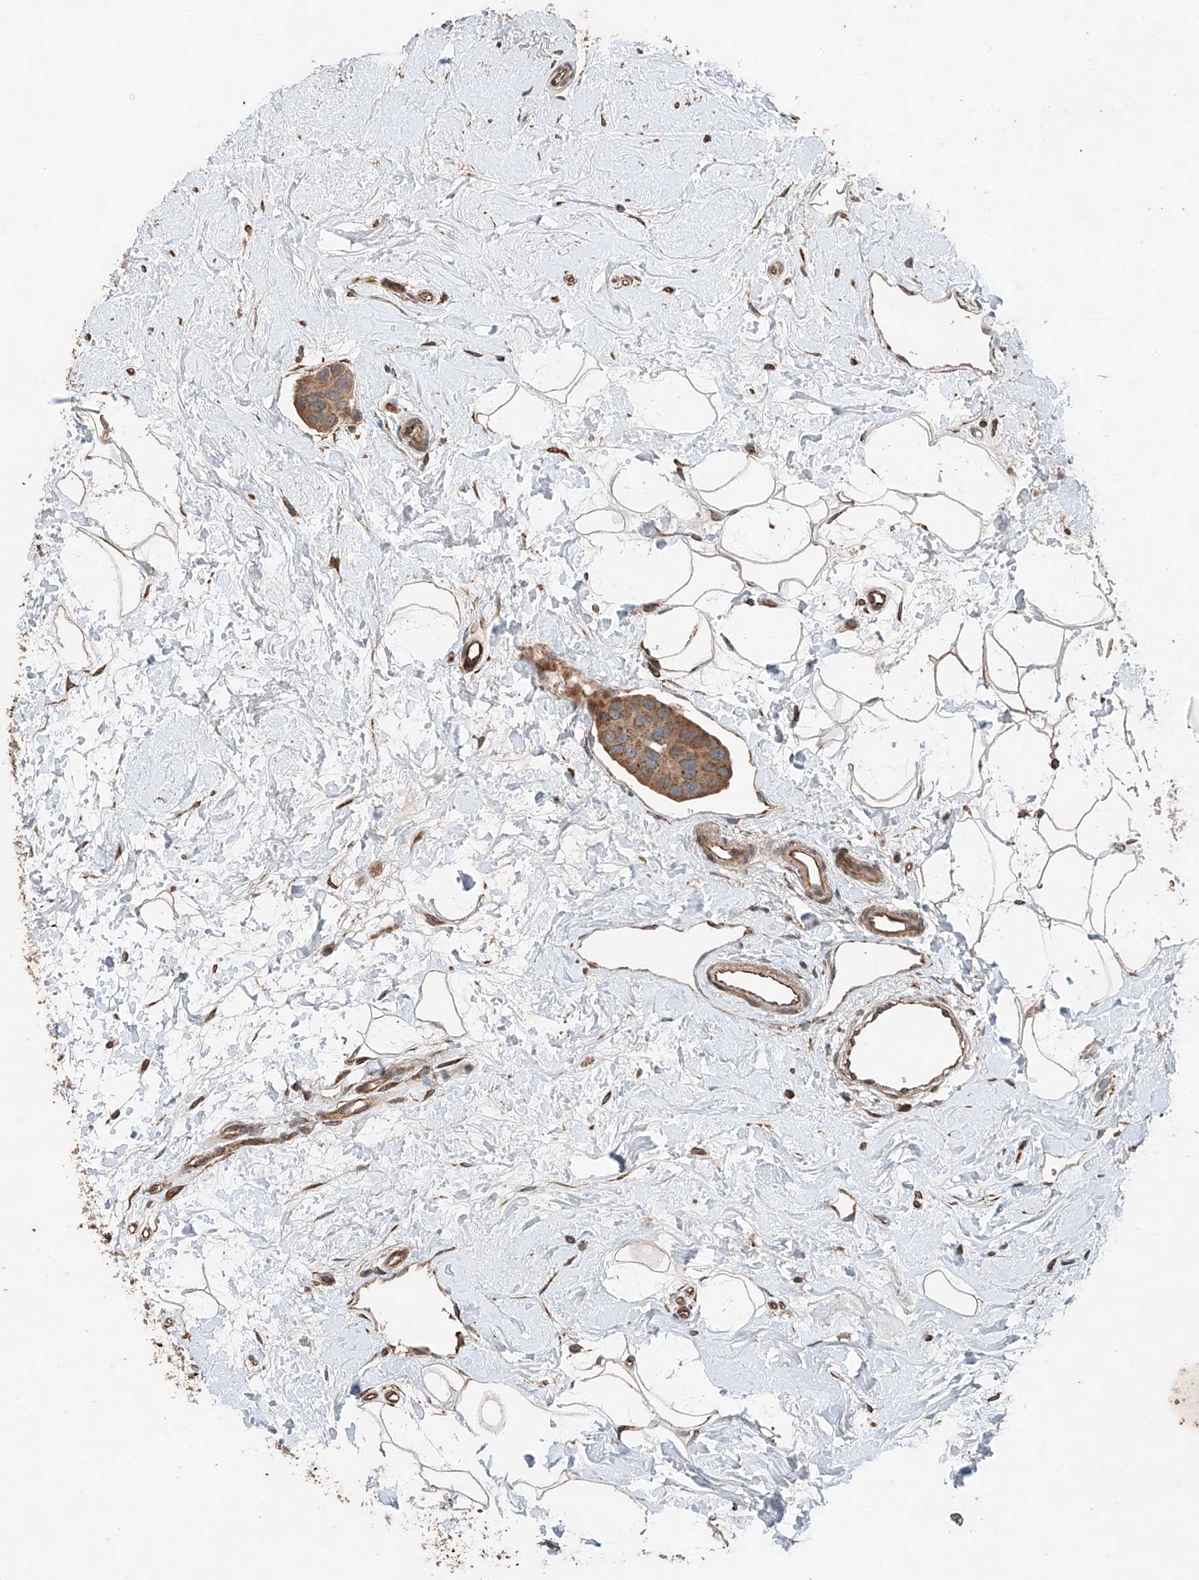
{"staining": {"intensity": "moderate", "quantity": ">75%", "location": "cytoplasmic/membranous"}, "tissue": "breast cancer", "cell_type": "Tumor cells", "image_type": "cancer", "snomed": [{"axis": "morphology", "description": "Normal tissue, NOS"}, {"axis": "morphology", "description": "Duct carcinoma"}, {"axis": "topography", "description": "Breast"}], "caption": "Immunohistochemistry (IHC) image of breast cancer stained for a protein (brown), which exhibits medium levels of moderate cytoplasmic/membranous staining in about >75% of tumor cells.", "gene": "AP4B1", "patient": {"sex": "female", "age": 39}}